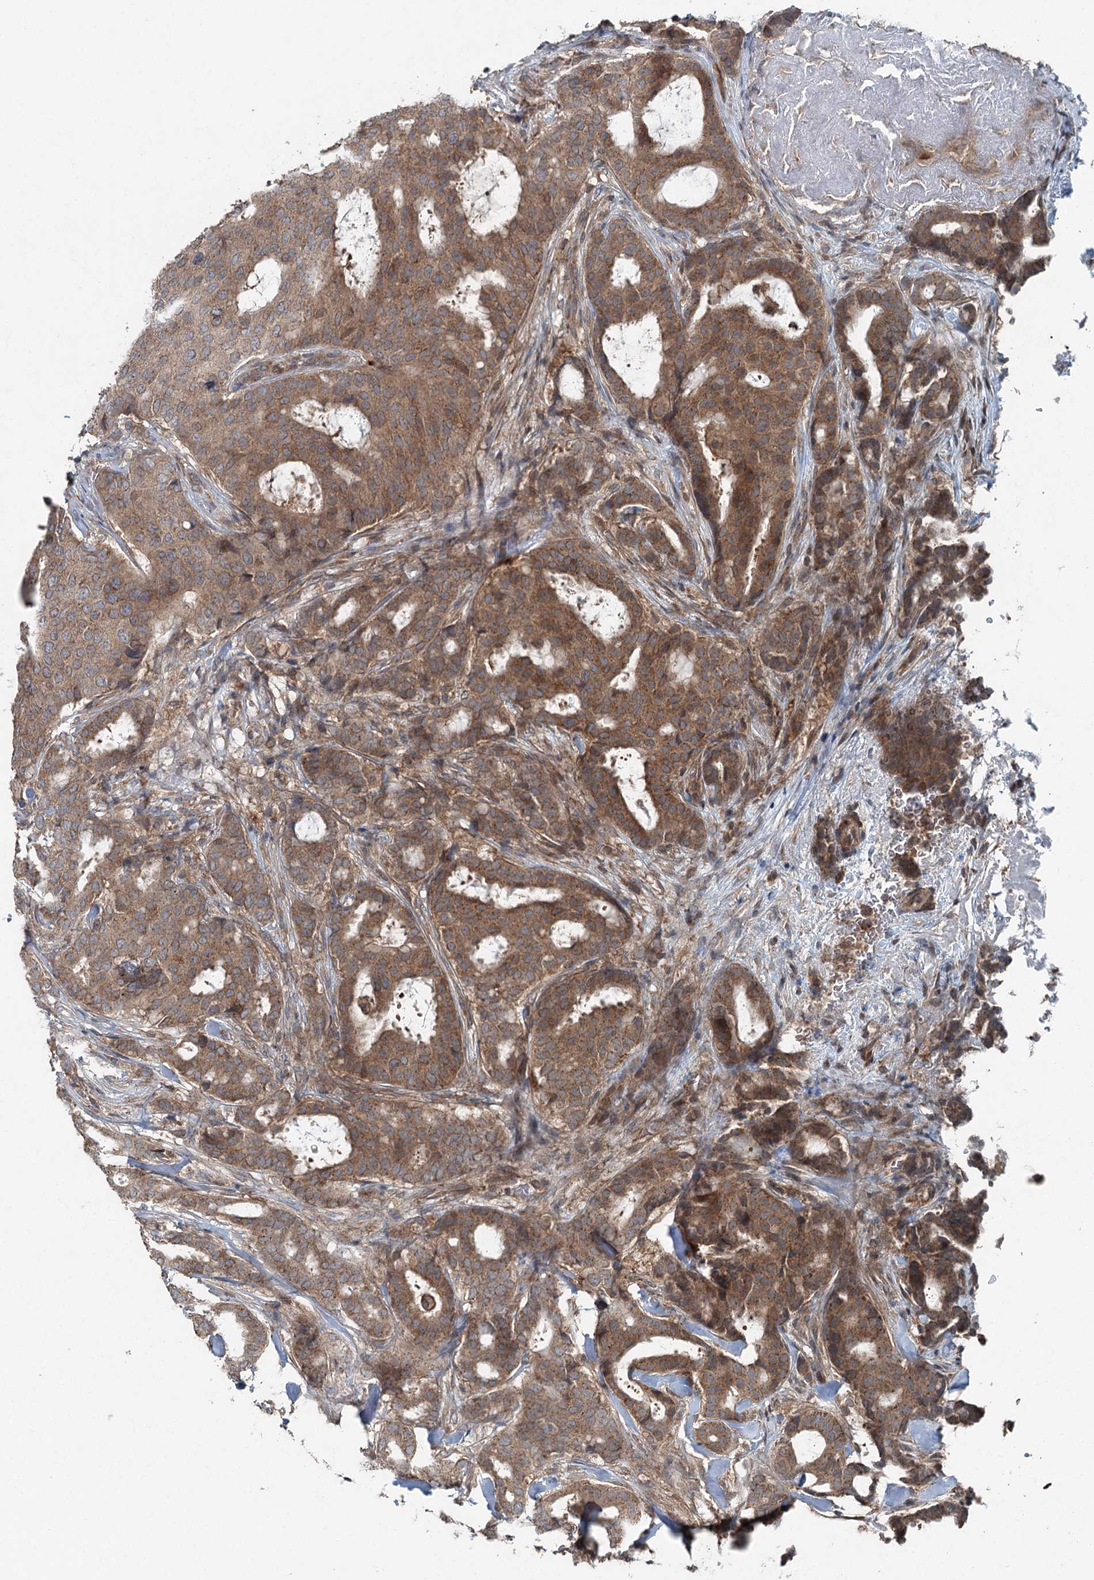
{"staining": {"intensity": "moderate", "quantity": ">75%", "location": "cytoplasmic/membranous"}, "tissue": "breast cancer", "cell_type": "Tumor cells", "image_type": "cancer", "snomed": [{"axis": "morphology", "description": "Duct carcinoma"}, {"axis": "topography", "description": "Breast"}], "caption": "A brown stain labels moderate cytoplasmic/membranous staining of a protein in human breast cancer tumor cells.", "gene": "SKIC3", "patient": {"sex": "female", "age": 75}}